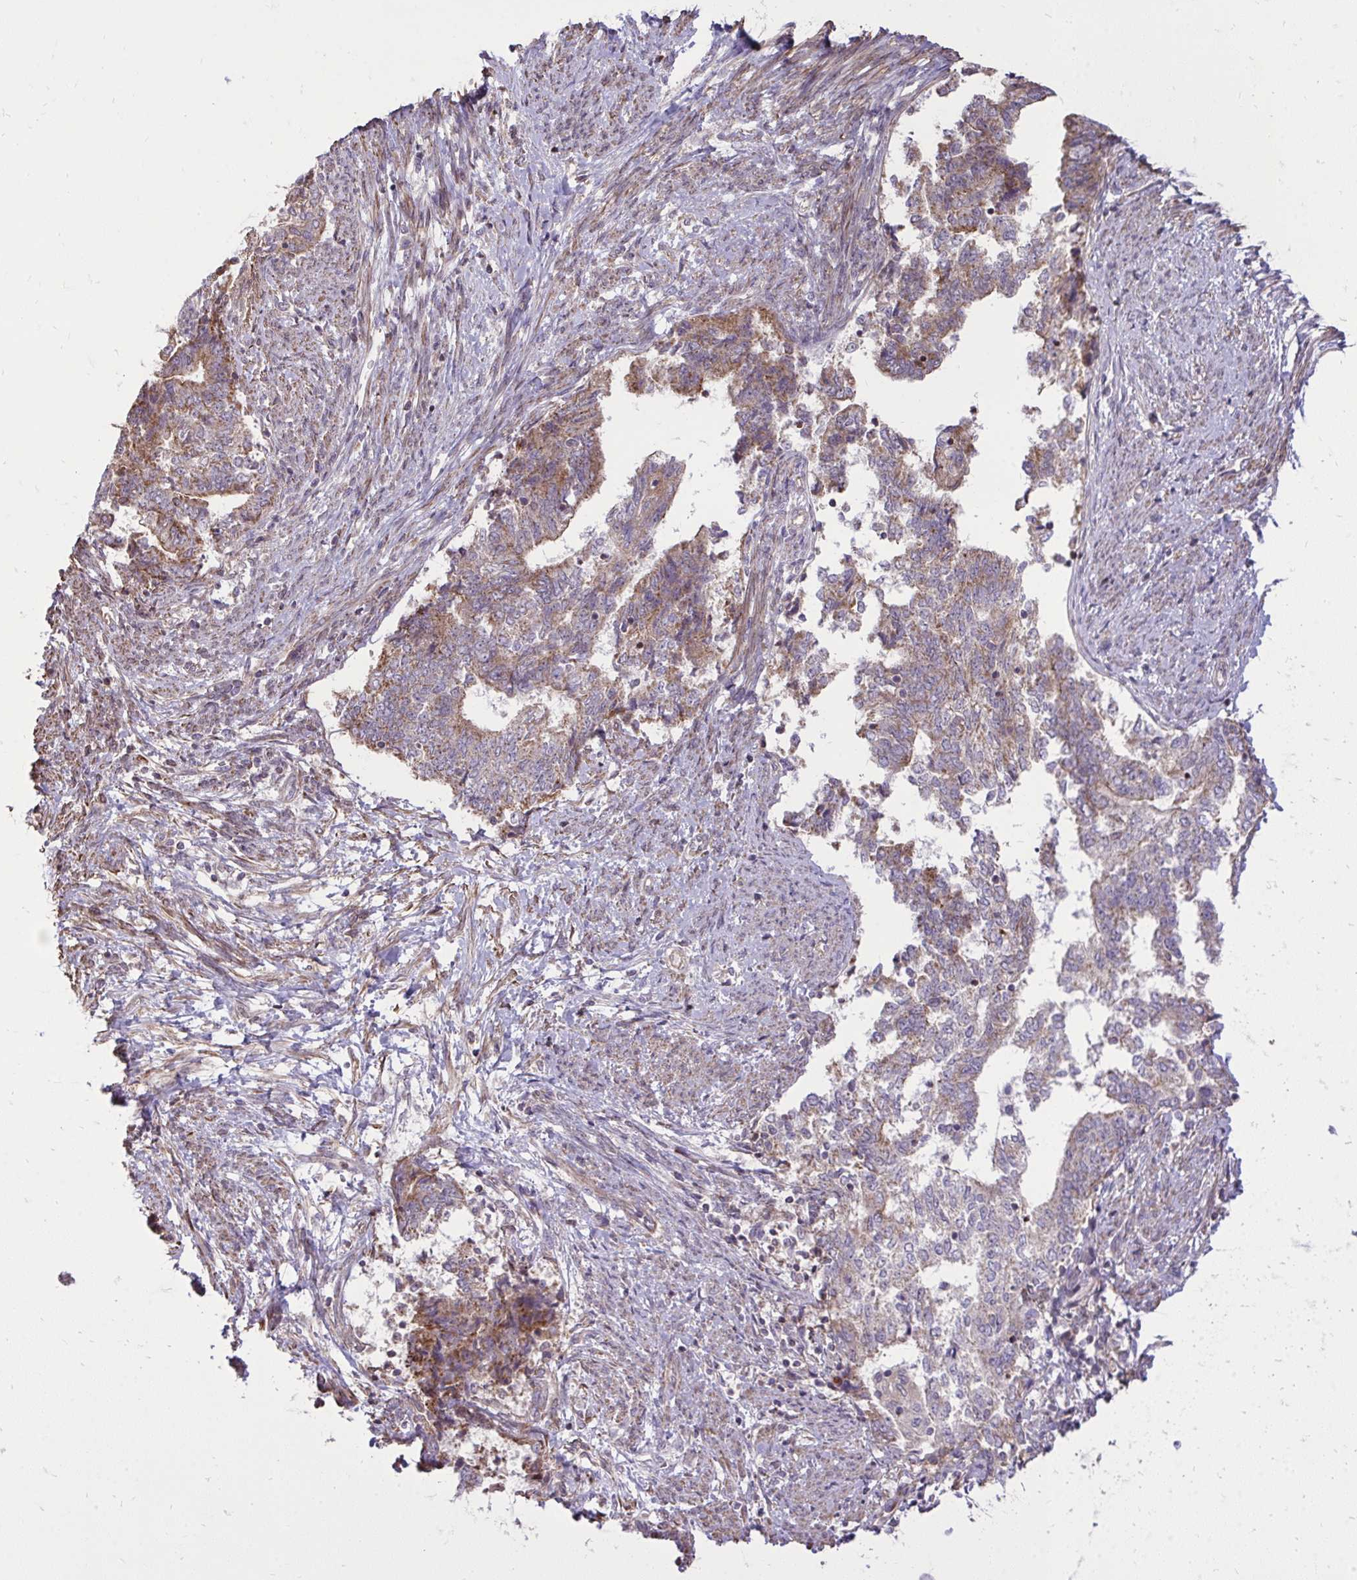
{"staining": {"intensity": "moderate", "quantity": "25%-75%", "location": "cytoplasmic/membranous"}, "tissue": "endometrial cancer", "cell_type": "Tumor cells", "image_type": "cancer", "snomed": [{"axis": "morphology", "description": "Adenocarcinoma, NOS"}, {"axis": "topography", "description": "Endometrium"}], "caption": "Immunohistochemical staining of human endometrial cancer shows medium levels of moderate cytoplasmic/membranous positivity in approximately 25%-75% of tumor cells. (Brightfield microscopy of DAB IHC at high magnification).", "gene": "SLC7A5", "patient": {"sex": "female", "age": 65}}